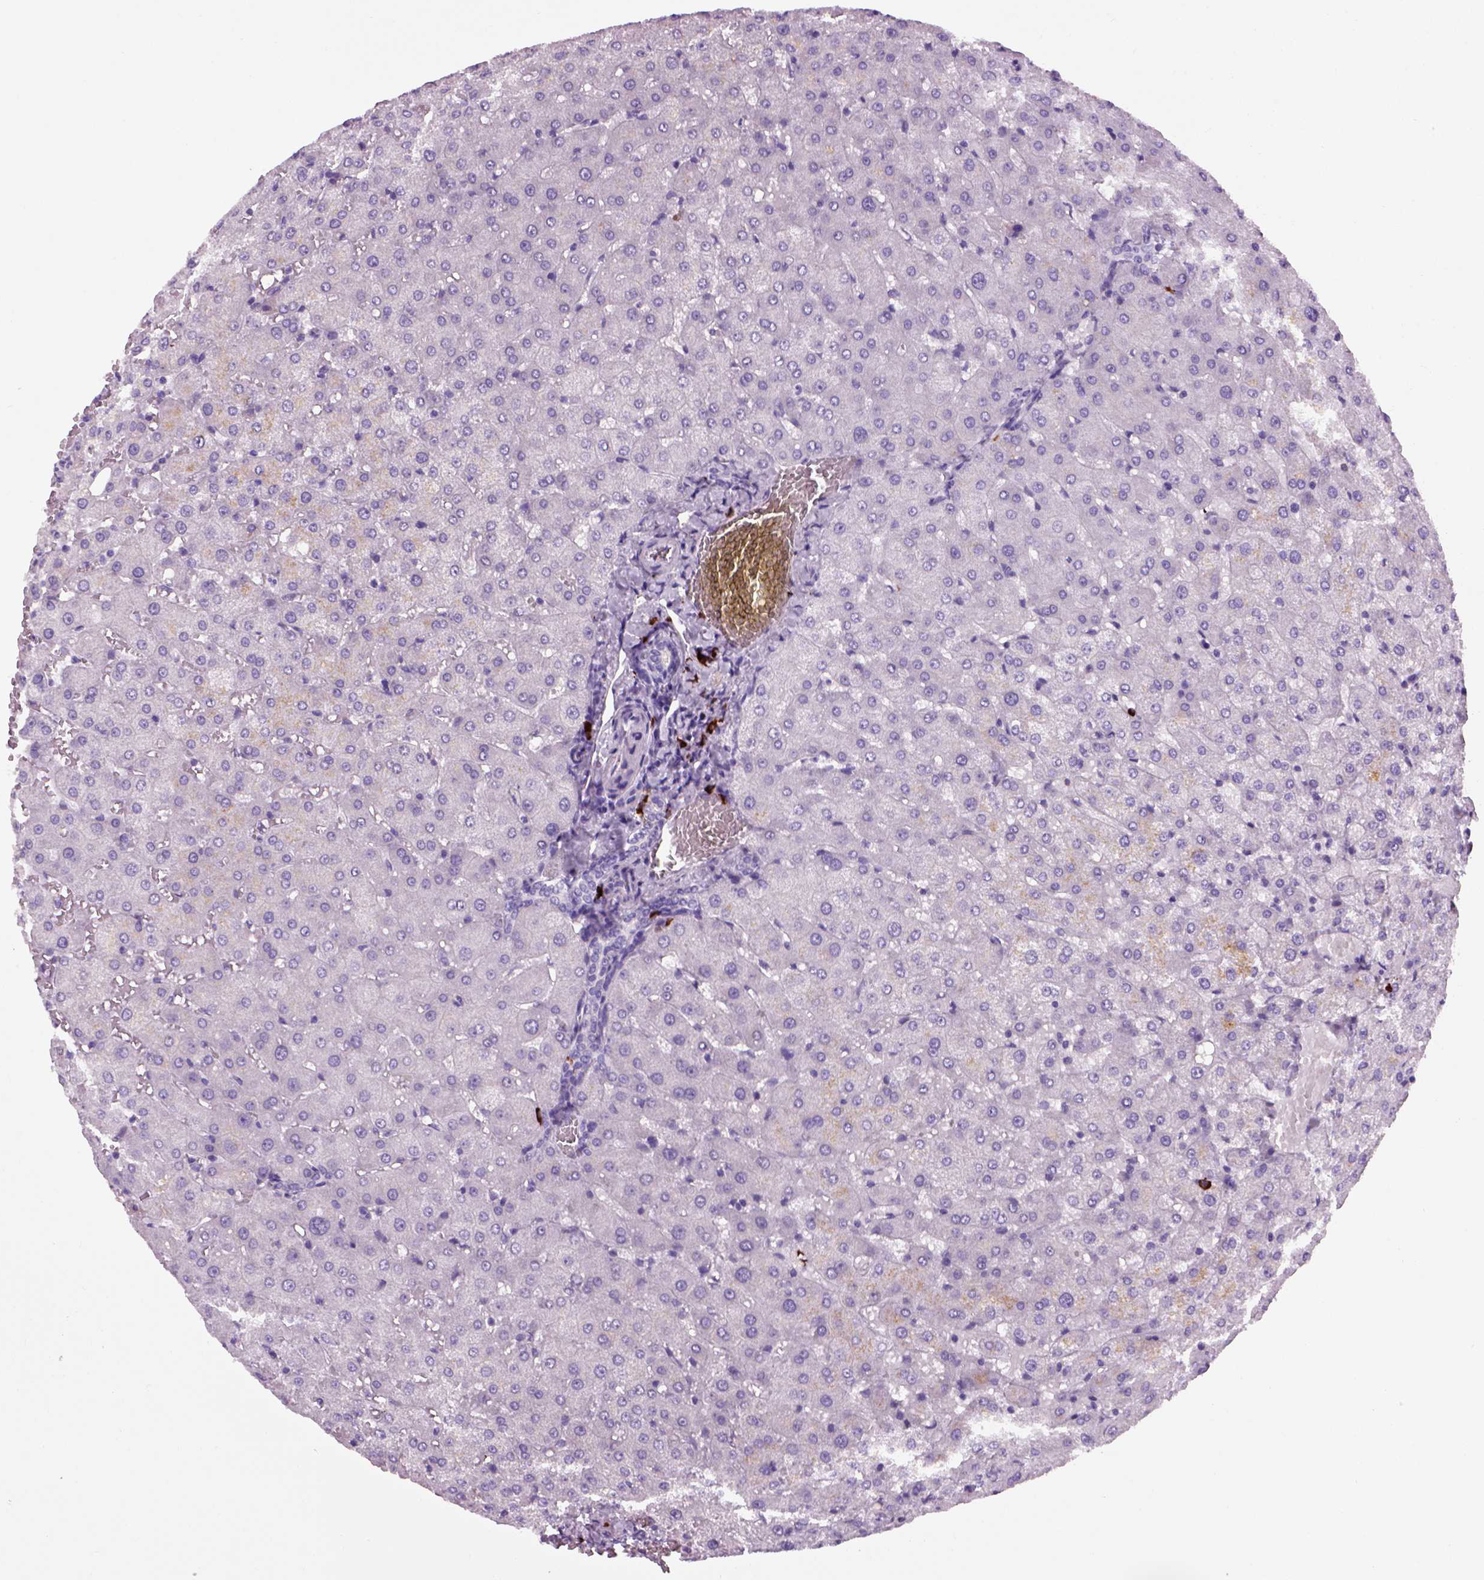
{"staining": {"intensity": "negative", "quantity": "none", "location": "none"}, "tissue": "liver", "cell_type": "Cholangiocytes", "image_type": "normal", "snomed": [{"axis": "morphology", "description": "Normal tissue, NOS"}, {"axis": "topography", "description": "Liver"}], "caption": "This is a micrograph of IHC staining of normal liver, which shows no expression in cholangiocytes. The staining is performed using DAB (3,3'-diaminobenzidine) brown chromogen with nuclei counter-stained in using hematoxylin.", "gene": "MZB1", "patient": {"sex": "female", "age": 50}}